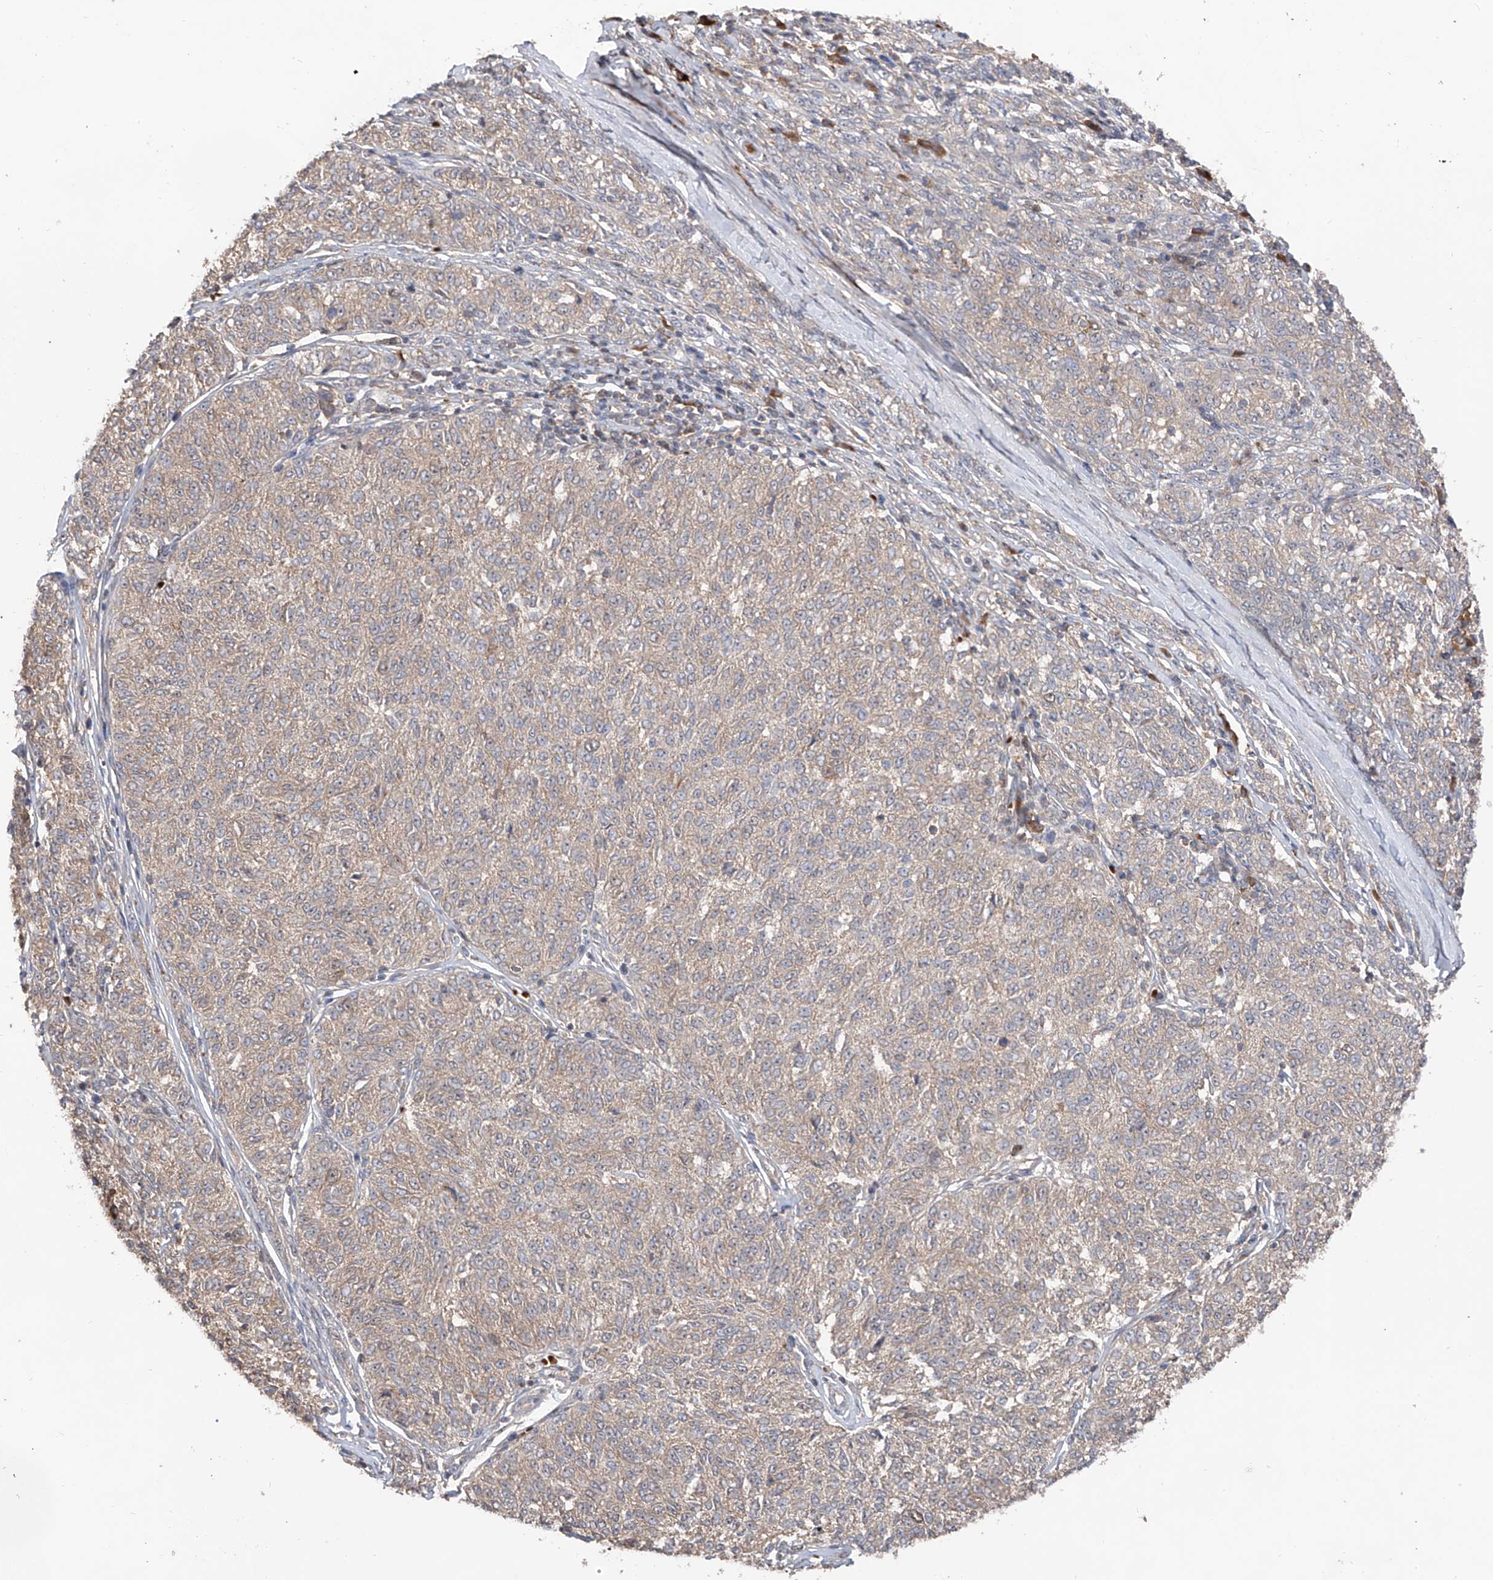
{"staining": {"intensity": "negative", "quantity": "none", "location": "none"}, "tissue": "melanoma", "cell_type": "Tumor cells", "image_type": "cancer", "snomed": [{"axis": "morphology", "description": "Malignant melanoma, NOS"}, {"axis": "topography", "description": "Skin"}], "caption": "The immunohistochemistry image has no significant positivity in tumor cells of malignant melanoma tissue.", "gene": "EDN1", "patient": {"sex": "female", "age": 72}}